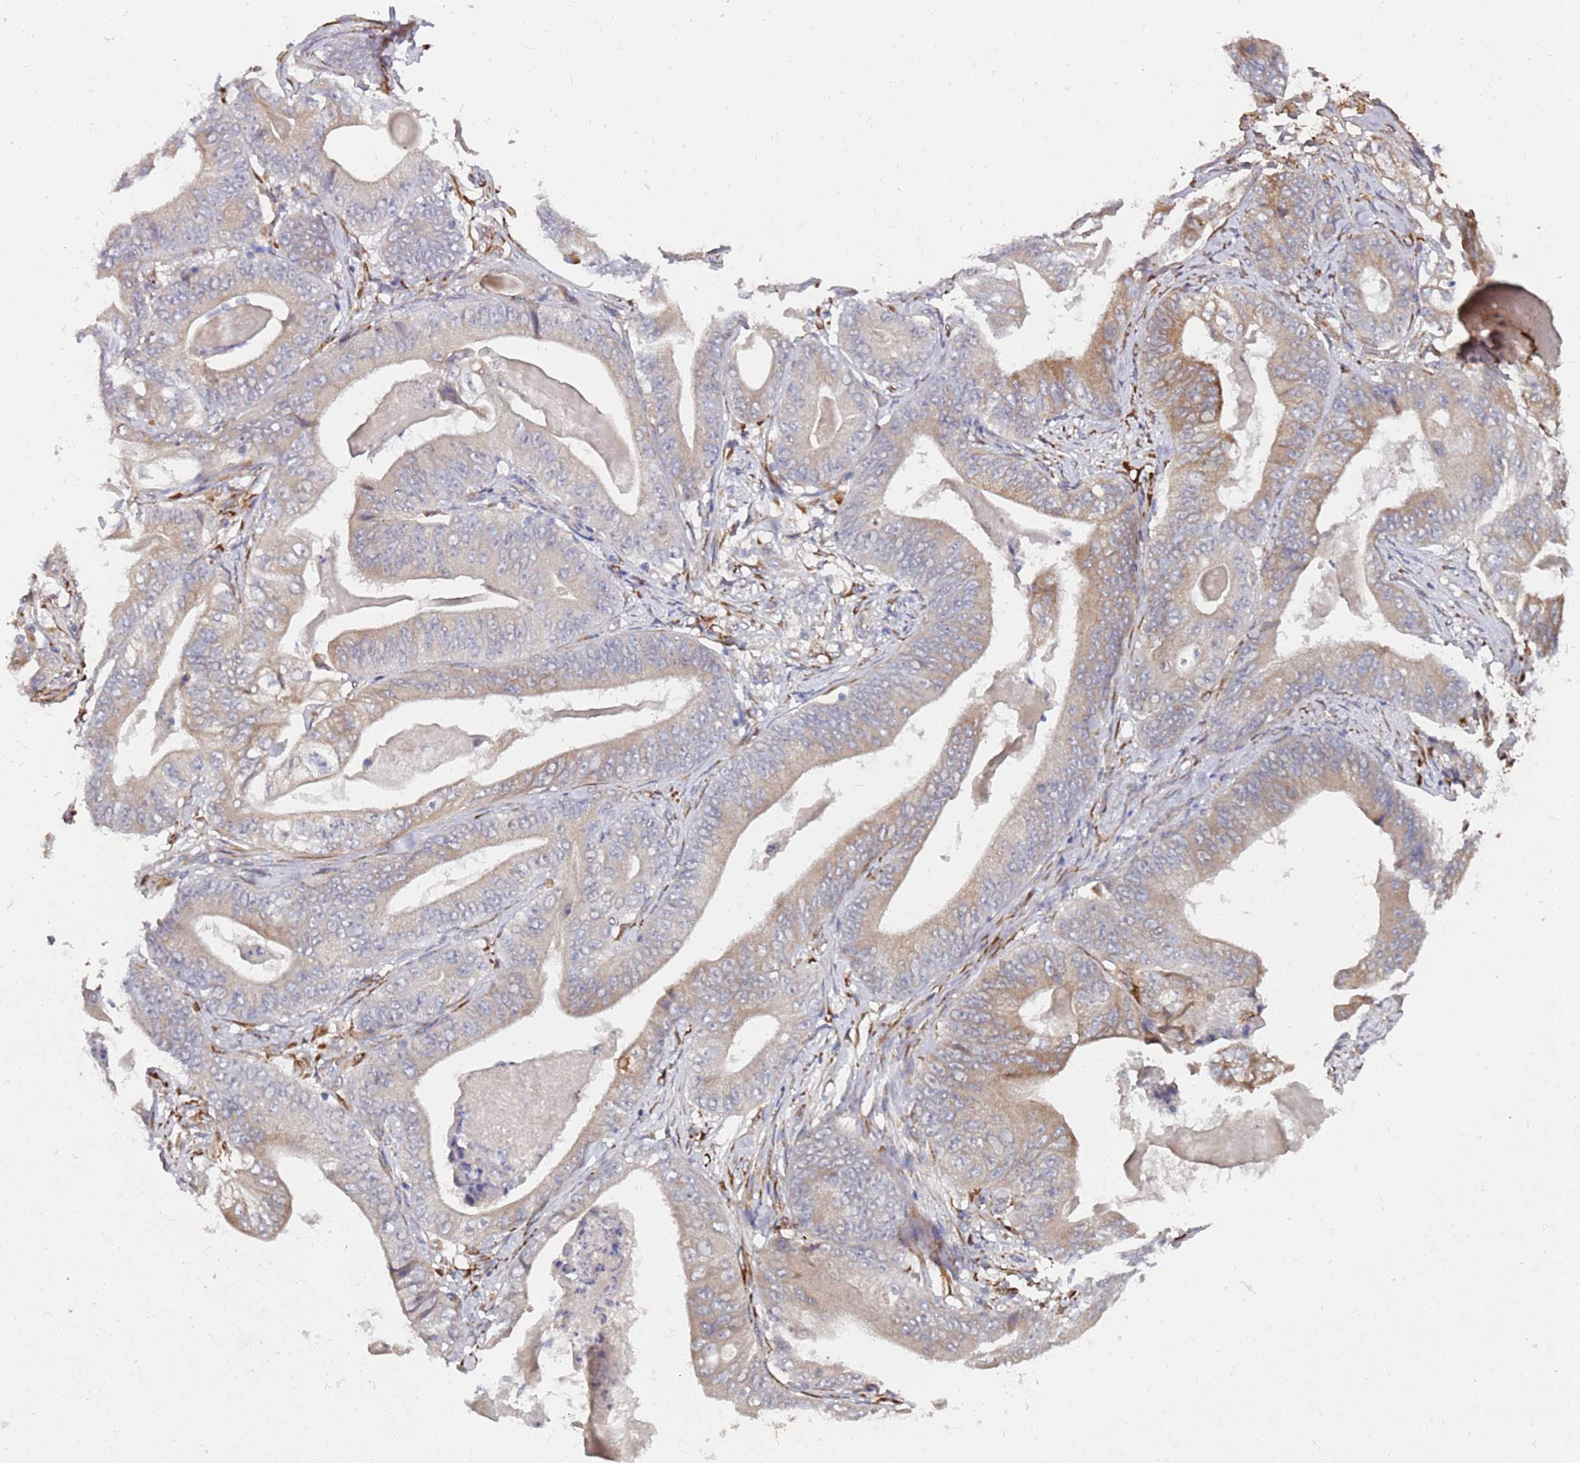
{"staining": {"intensity": "moderate", "quantity": "25%-75%", "location": "cytoplasmic/membranous"}, "tissue": "stomach cancer", "cell_type": "Tumor cells", "image_type": "cancer", "snomed": [{"axis": "morphology", "description": "Adenocarcinoma, NOS"}, {"axis": "topography", "description": "Stomach"}], "caption": "This photomicrograph demonstrates adenocarcinoma (stomach) stained with immunohistochemistry to label a protein in brown. The cytoplasmic/membranous of tumor cells show moderate positivity for the protein. Nuclei are counter-stained blue.", "gene": "VRK2", "patient": {"sex": "female", "age": 73}}